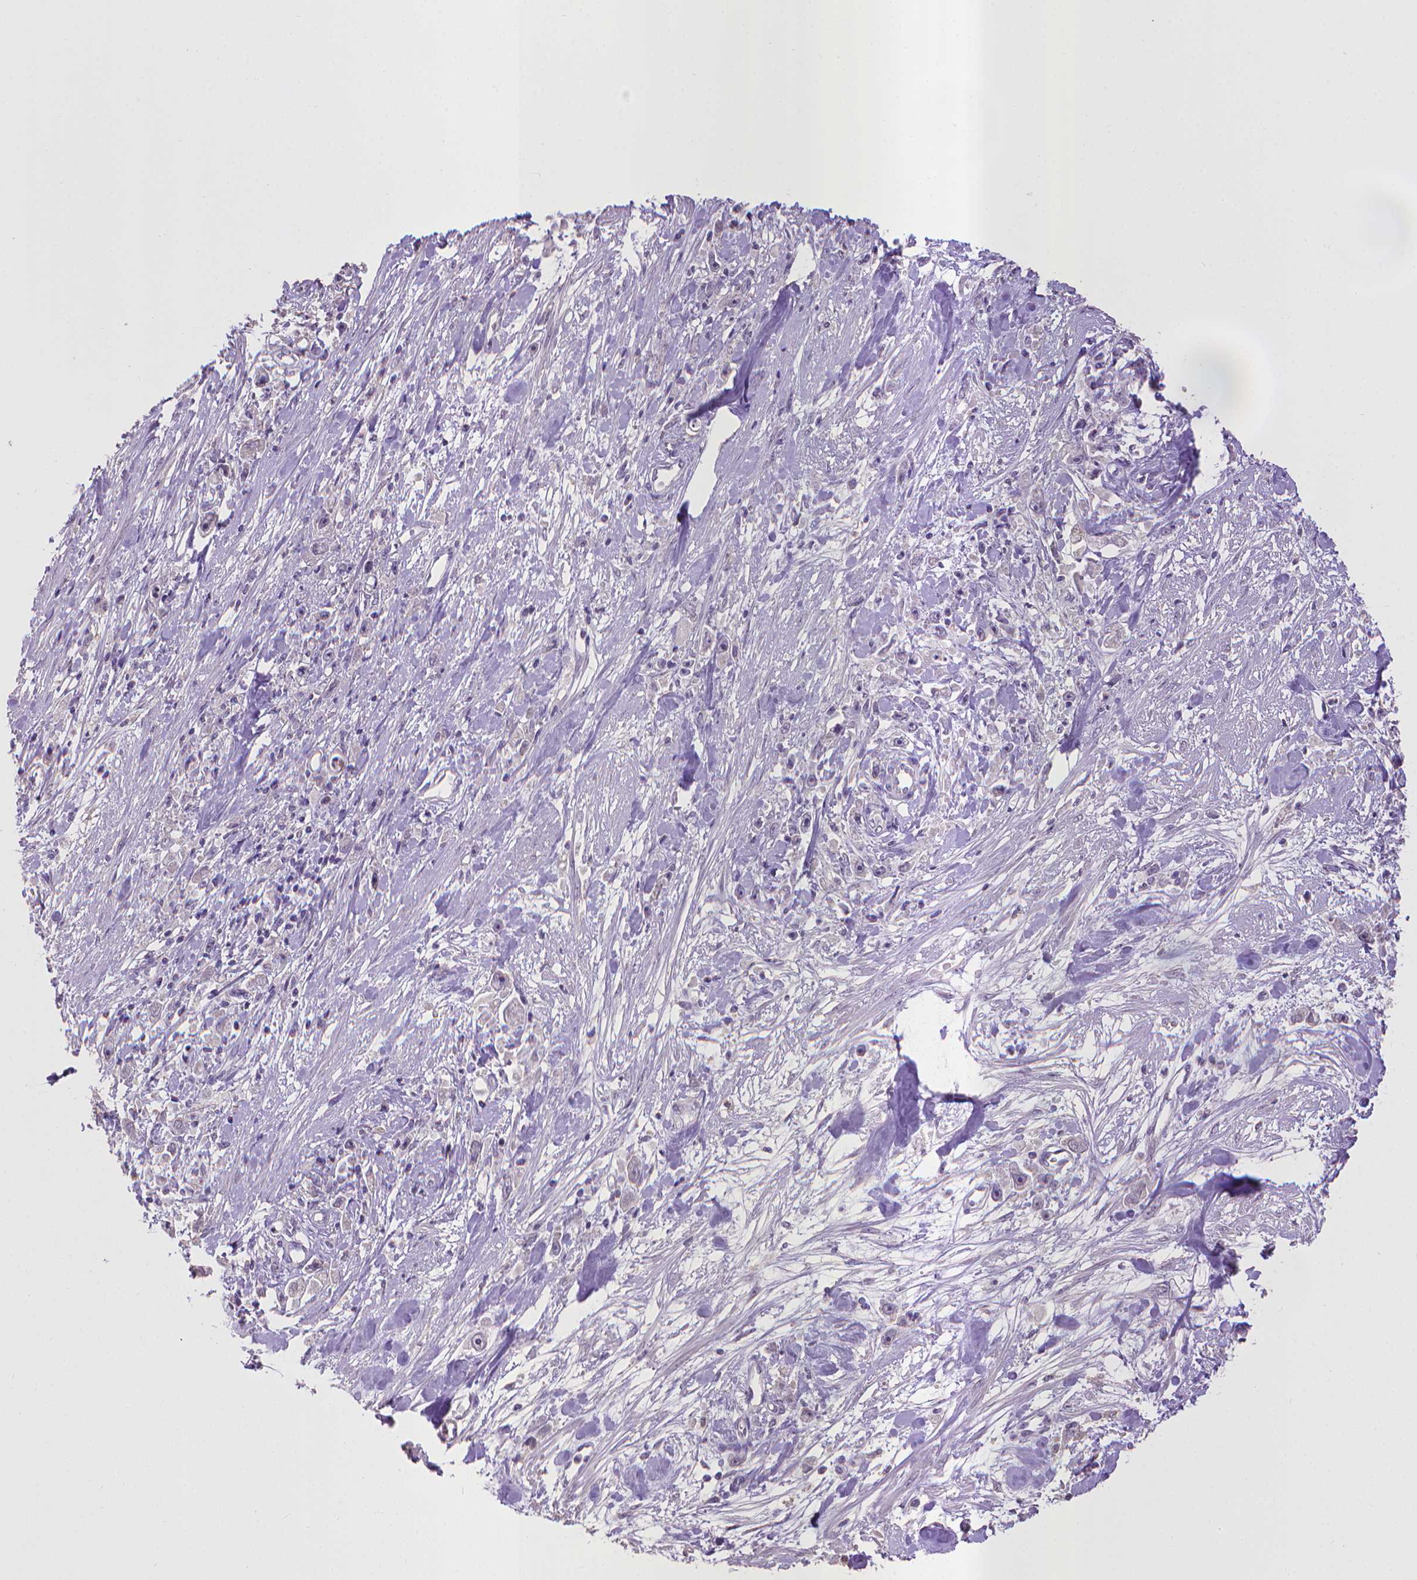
{"staining": {"intensity": "negative", "quantity": "none", "location": "none"}, "tissue": "stomach cancer", "cell_type": "Tumor cells", "image_type": "cancer", "snomed": [{"axis": "morphology", "description": "Adenocarcinoma, NOS"}, {"axis": "topography", "description": "Stomach"}], "caption": "High magnification brightfield microscopy of adenocarcinoma (stomach) stained with DAB (brown) and counterstained with hematoxylin (blue): tumor cells show no significant expression.", "gene": "CPM", "patient": {"sex": "female", "age": 59}}